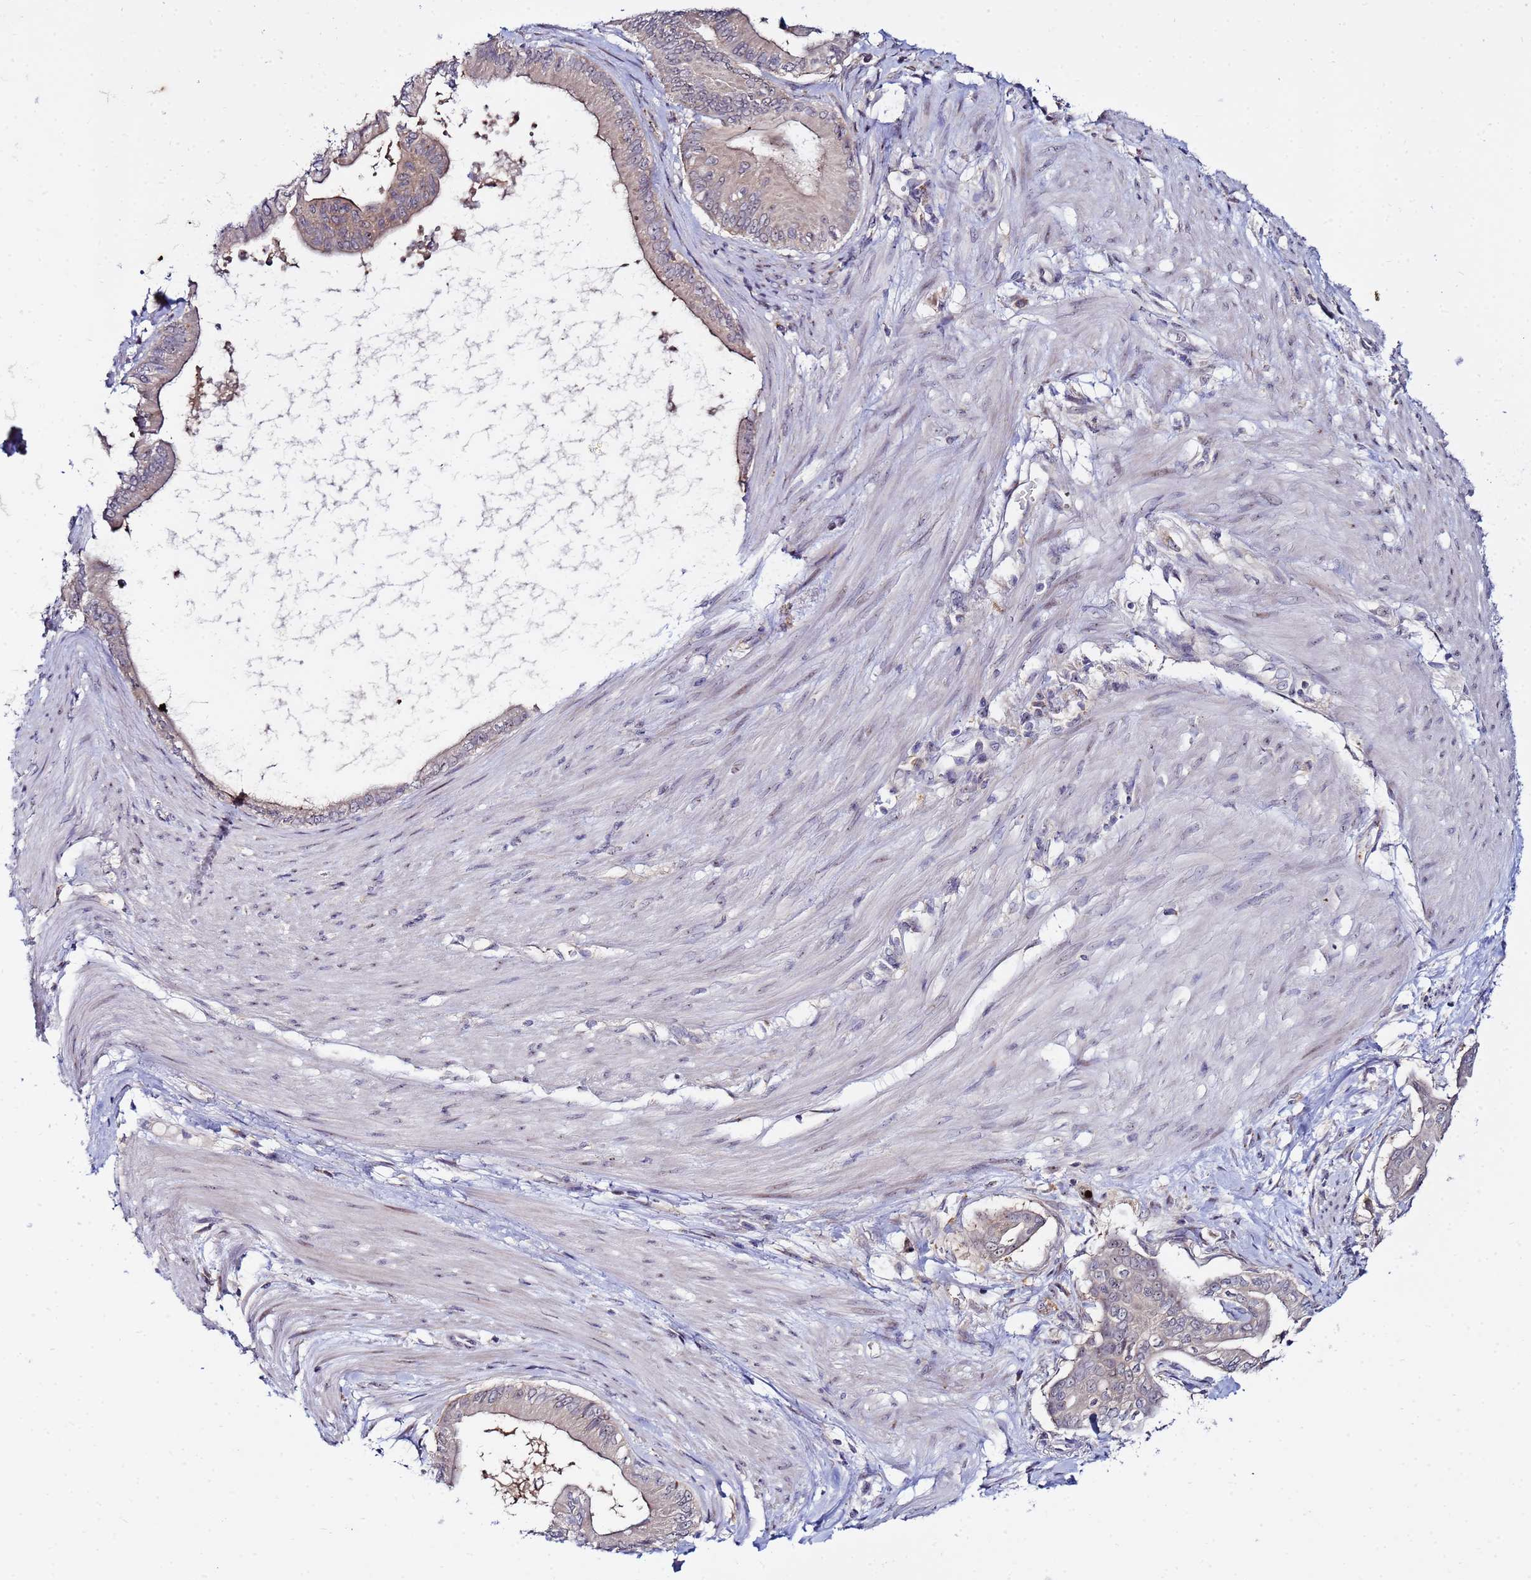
{"staining": {"intensity": "weak", "quantity": "<25%", "location": "cytoplasmic/membranous"}, "tissue": "pancreatic cancer", "cell_type": "Tumor cells", "image_type": "cancer", "snomed": [{"axis": "morphology", "description": "Adenocarcinoma, NOS"}, {"axis": "topography", "description": "Pancreas"}], "caption": "An immunohistochemistry (IHC) image of pancreatic cancer is shown. There is no staining in tumor cells of pancreatic cancer.", "gene": "NOL8", "patient": {"sex": "male", "age": 71}}